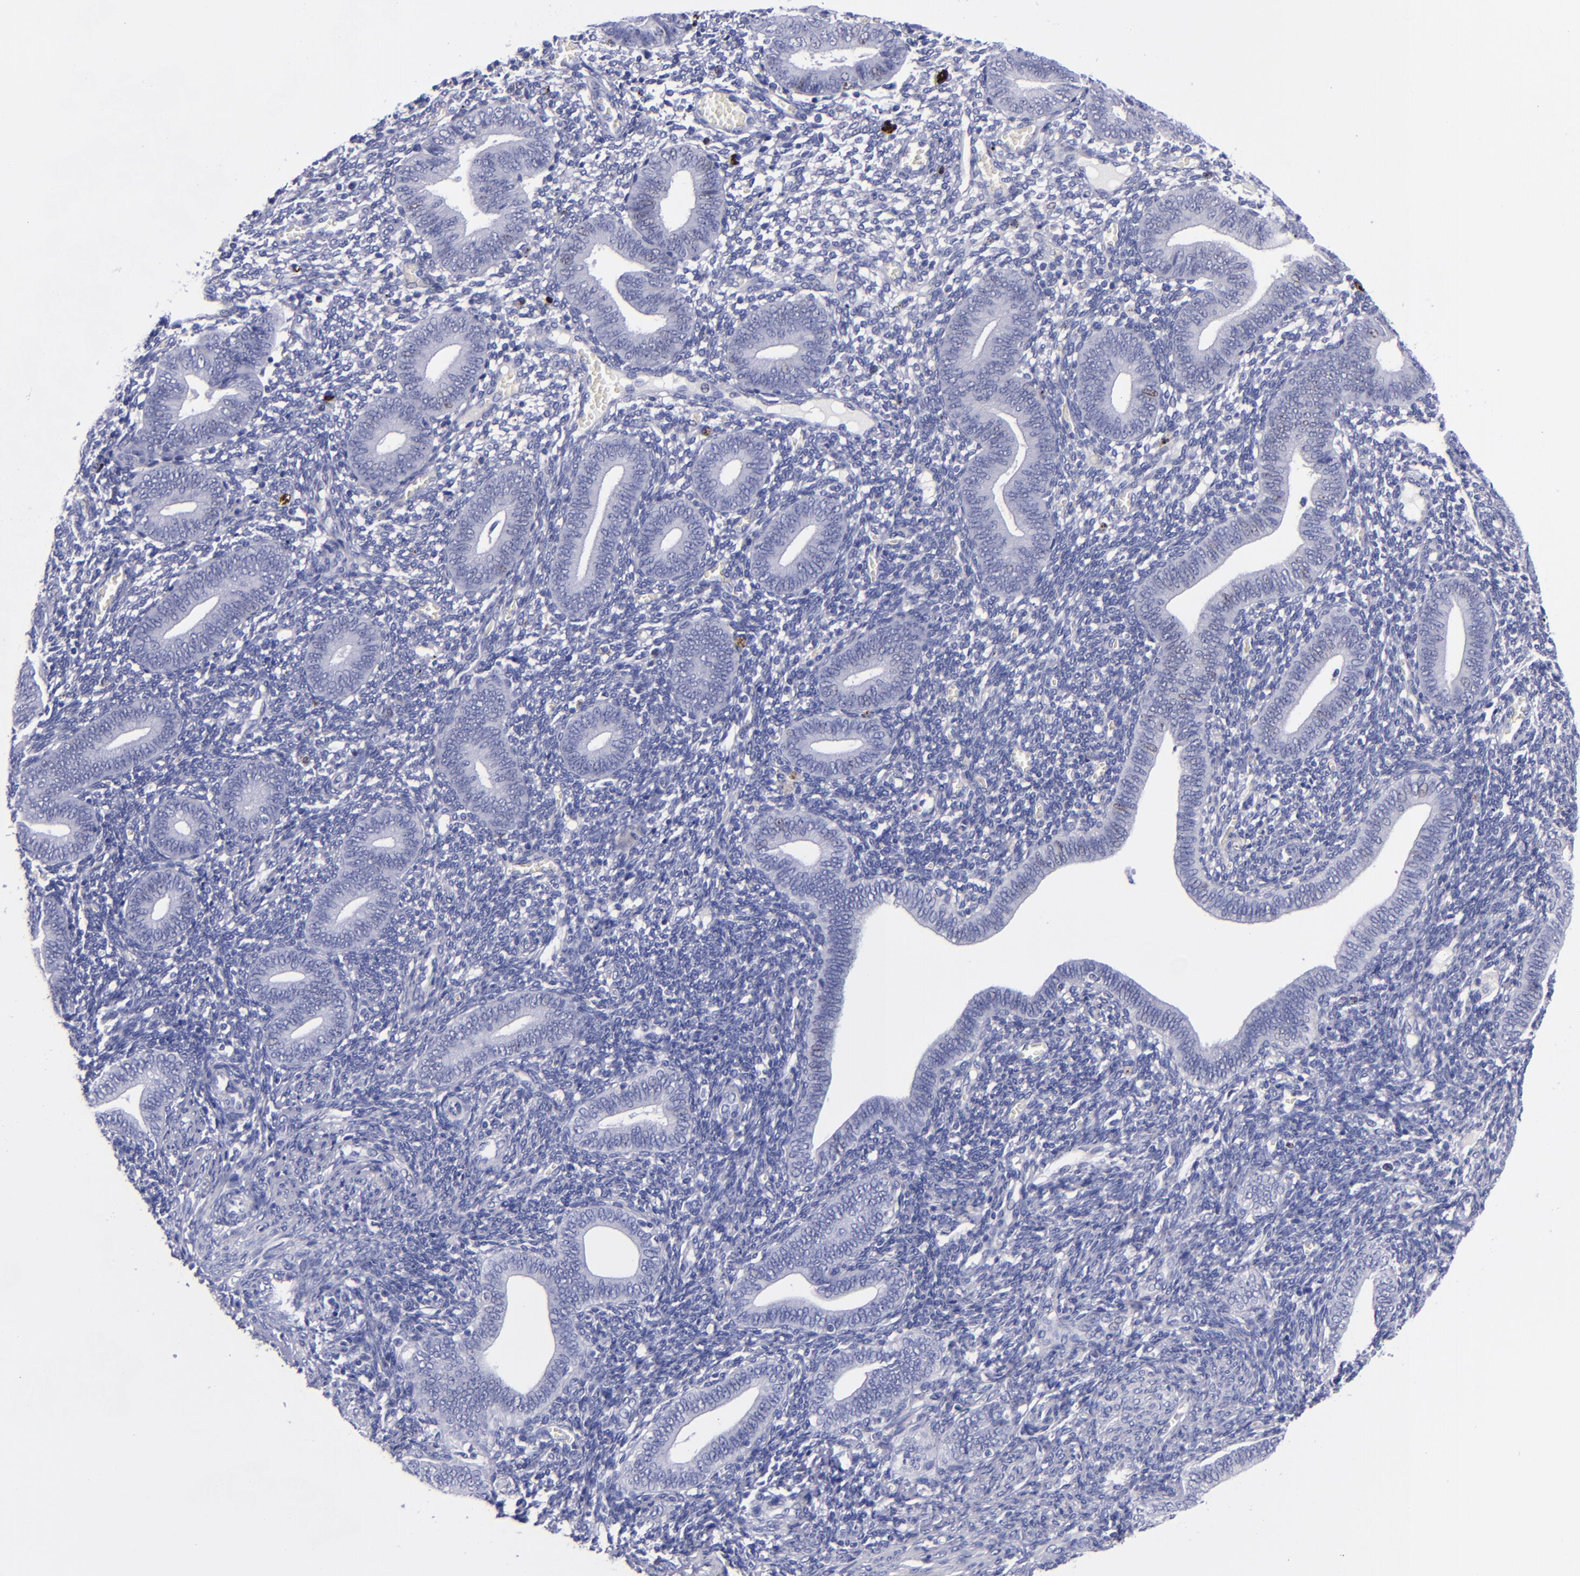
{"staining": {"intensity": "negative", "quantity": "none", "location": "none"}, "tissue": "endometrium", "cell_type": "Cells in endometrial stroma", "image_type": "normal", "snomed": [{"axis": "morphology", "description": "Normal tissue, NOS"}, {"axis": "topography", "description": "Uterus"}, {"axis": "topography", "description": "Endometrium"}], "caption": "Immunohistochemistry micrograph of normal endometrium: human endometrium stained with DAB reveals no significant protein staining in cells in endometrial stroma.", "gene": "MCM7", "patient": {"sex": "female", "age": 33}}